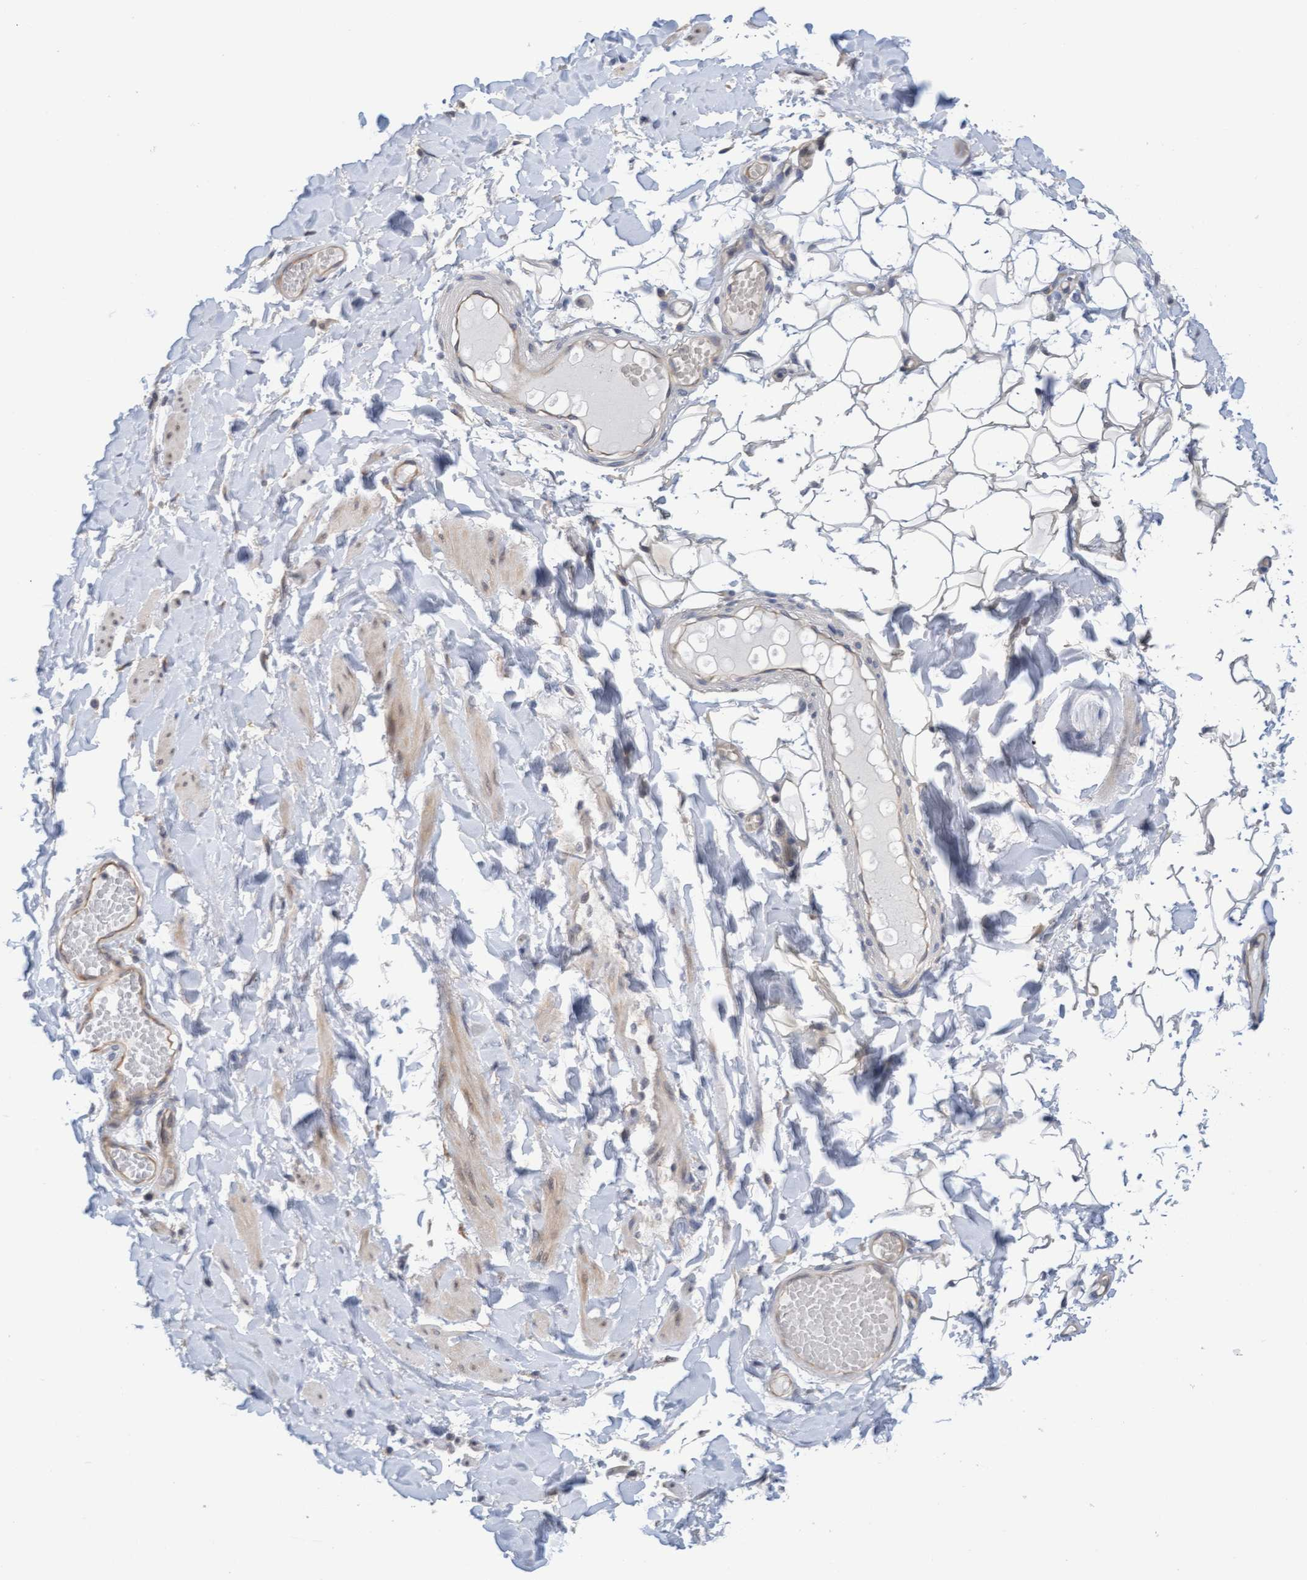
{"staining": {"intensity": "weak", "quantity": "25%-75%", "location": "cytoplasmic/membranous"}, "tissue": "adipose tissue", "cell_type": "Adipocytes", "image_type": "normal", "snomed": [{"axis": "morphology", "description": "Normal tissue, NOS"}, {"axis": "topography", "description": "Adipose tissue"}, {"axis": "topography", "description": "Vascular tissue"}, {"axis": "topography", "description": "Peripheral nerve tissue"}], "caption": "A brown stain labels weak cytoplasmic/membranous expression of a protein in adipocytes of normal human adipose tissue. (IHC, brightfield microscopy, high magnification).", "gene": "AMZ2", "patient": {"sex": "male", "age": 25}}